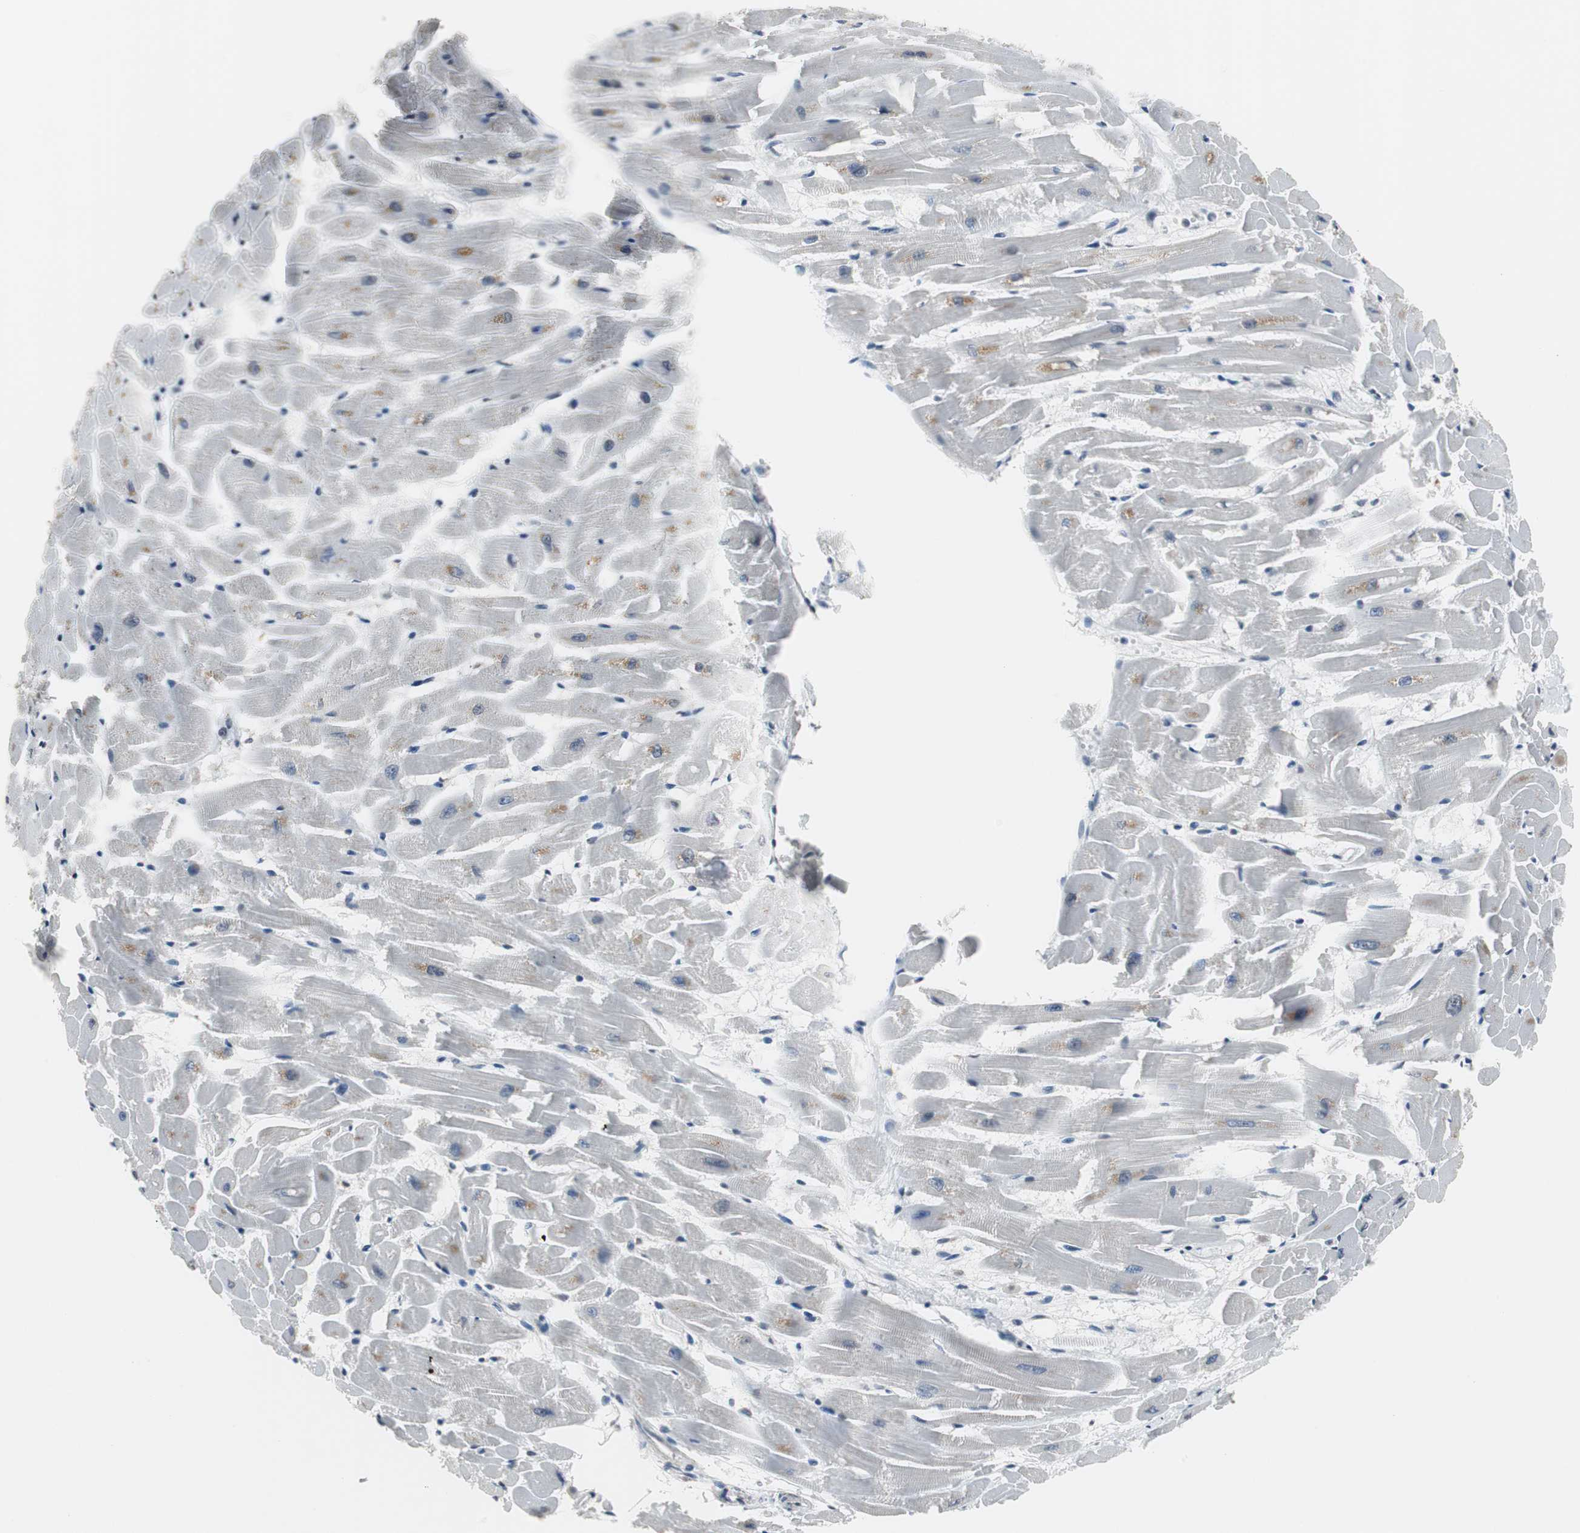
{"staining": {"intensity": "moderate", "quantity": "25%-75%", "location": "cytoplasmic/membranous"}, "tissue": "heart muscle", "cell_type": "Cardiomyocytes", "image_type": "normal", "snomed": [{"axis": "morphology", "description": "Normal tissue, NOS"}, {"axis": "topography", "description": "Heart"}], "caption": "The photomicrograph exhibits immunohistochemical staining of unremarkable heart muscle. There is moderate cytoplasmic/membranous positivity is identified in about 25%-75% of cardiomyocytes.", "gene": "TAF7", "patient": {"sex": "female", "age": 19}}